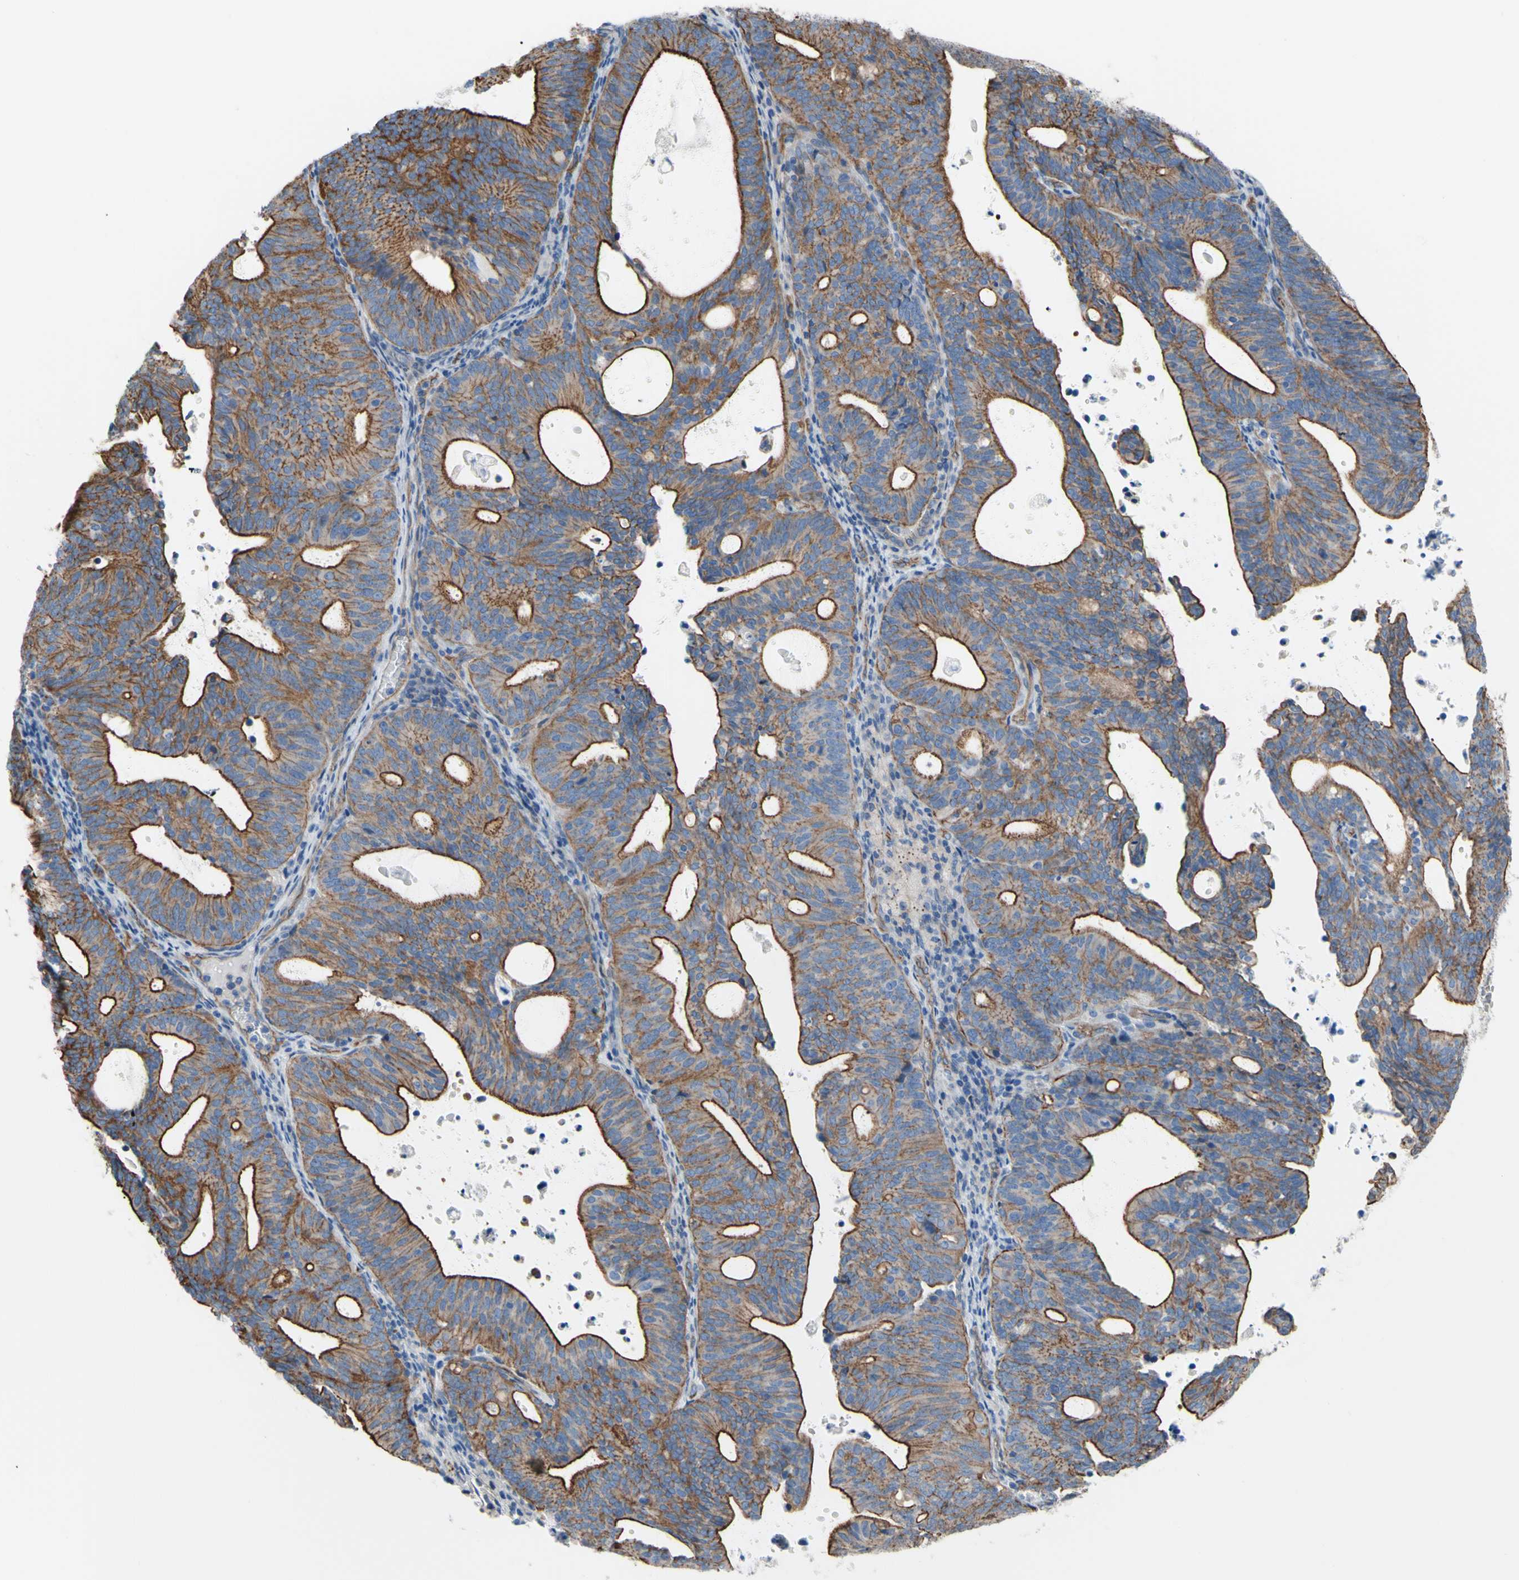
{"staining": {"intensity": "strong", "quantity": ">75%", "location": "cytoplasmic/membranous"}, "tissue": "endometrial cancer", "cell_type": "Tumor cells", "image_type": "cancer", "snomed": [{"axis": "morphology", "description": "Adenocarcinoma, NOS"}, {"axis": "topography", "description": "Uterus"}], "caption": "The photomicrograph demonstrates immunohistochemical staining of endometrial adenocarcinoma. There is strong cytoplasmic/membranous staining is appreciated in about >75% of tumor cells.", "gene": "TPBG", "patient": {"sex": "female", "age": 83}}